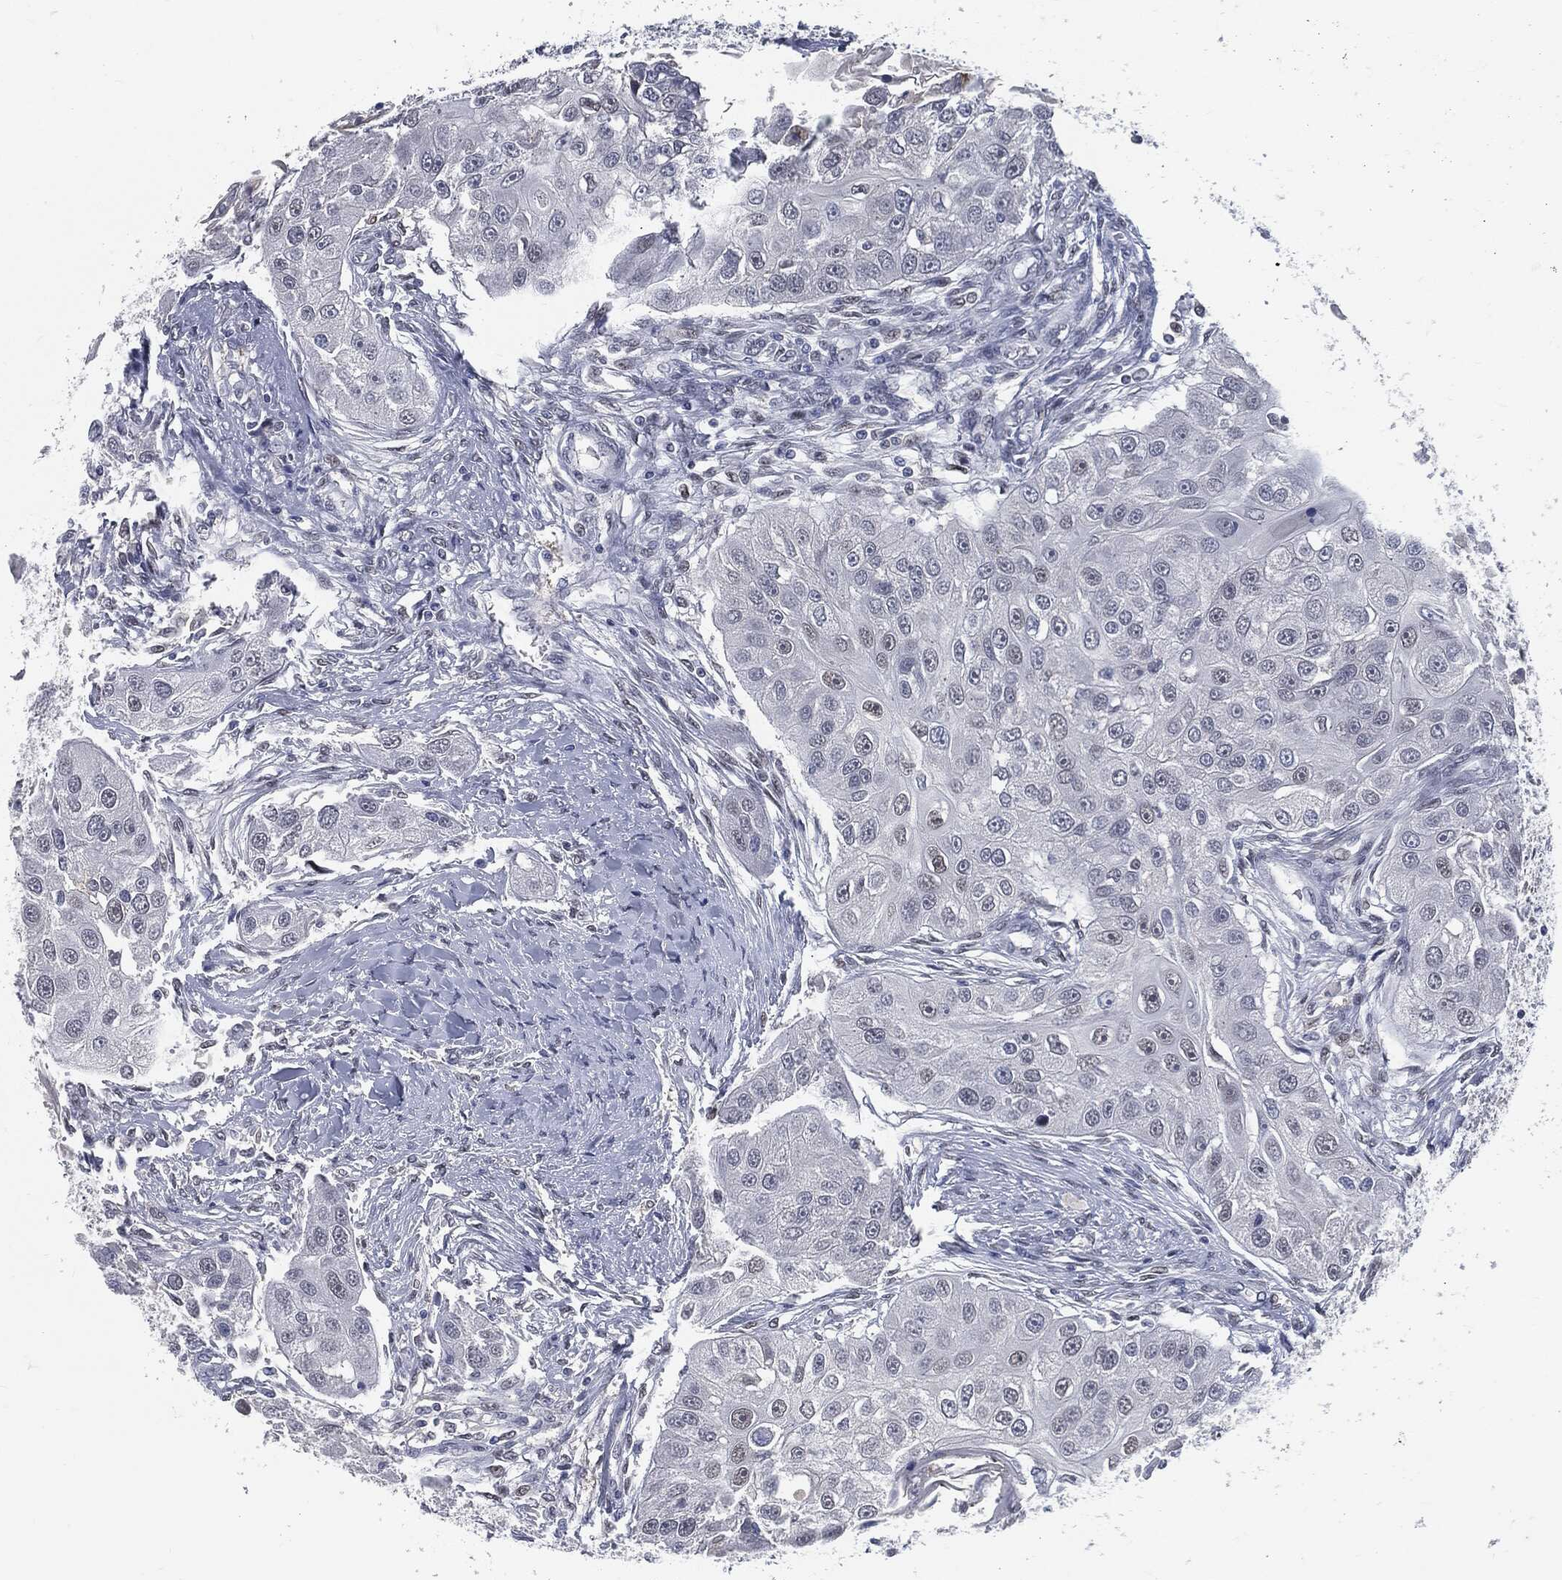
{"staining": {"intensity": "negative", "quantity": "none", "location": "none"}, "tissue": "head and neck cancer", "cell_type": "Tumor cells", "image_type": "cancer", "snomed": [{"axis": "morphology", "description": "Normal tissue, NOS"}, {"axis": "morphology", "description": "Squamous cell carcinoma, NOS"}, {"axis": "topography", "description": "Skeletal muscle"}, {"axis": "topography", "description": "Head-Neck"}], "caption": "Tumor cells are negative for protein expression in human squamous cell carcinoma (head and neck).", "gene": "PROM1", "patient": {"sex": "male", "age": 51}}